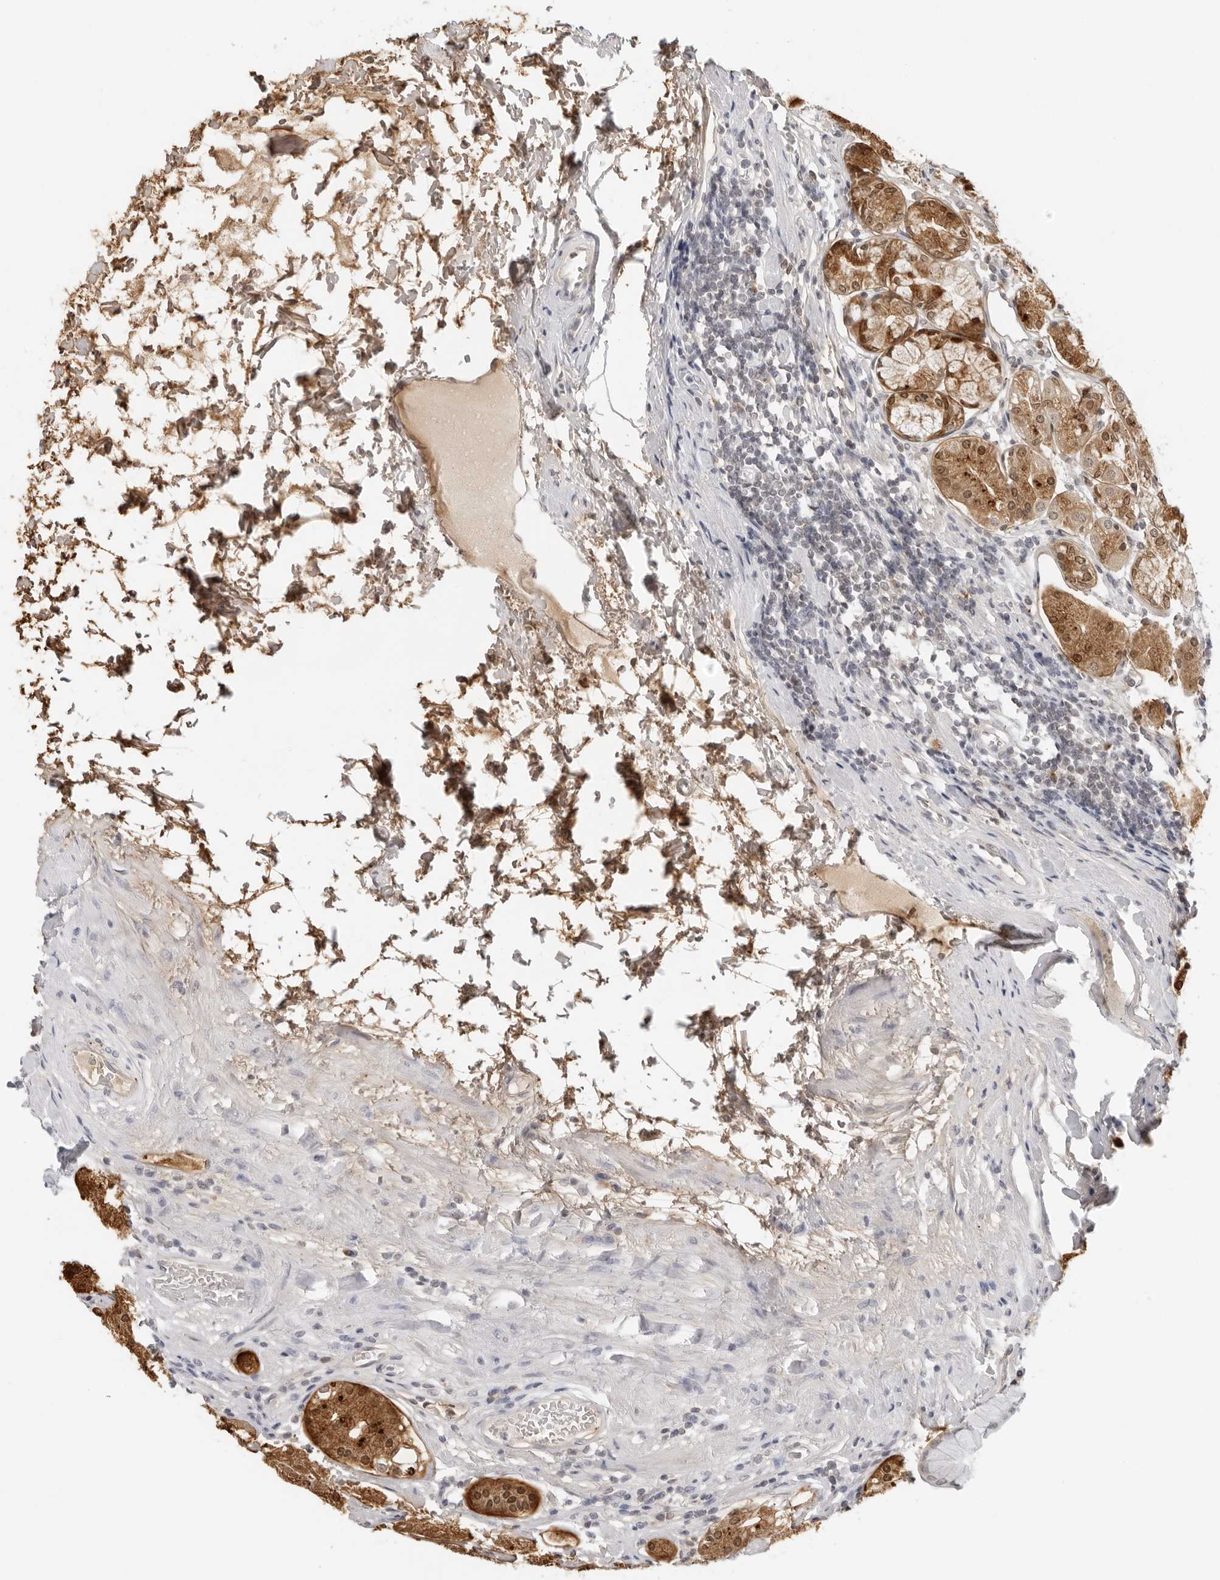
{"staining": {"intensity": "moderate", "quantity": "25%-75%", "location": "cytoplasmic/membranous,nuclear"}, "tissue": "stomach", "cell_type": "Glandular cells", "image_type": "normal", "snomed": [{"axis": "morphology", "description": "Normal tissue, NOS"}, {"axis": "topography", "description": "Stomach, lower"}], "caption": "Immunohistochemical staining of benign stomach displays medium levels of moderate cytoplasmic/membranous,nuclear expression in about 25%-75% of glandular cells.", "gene": "CIART", "patient": {"sex": "female", "age": 56}}